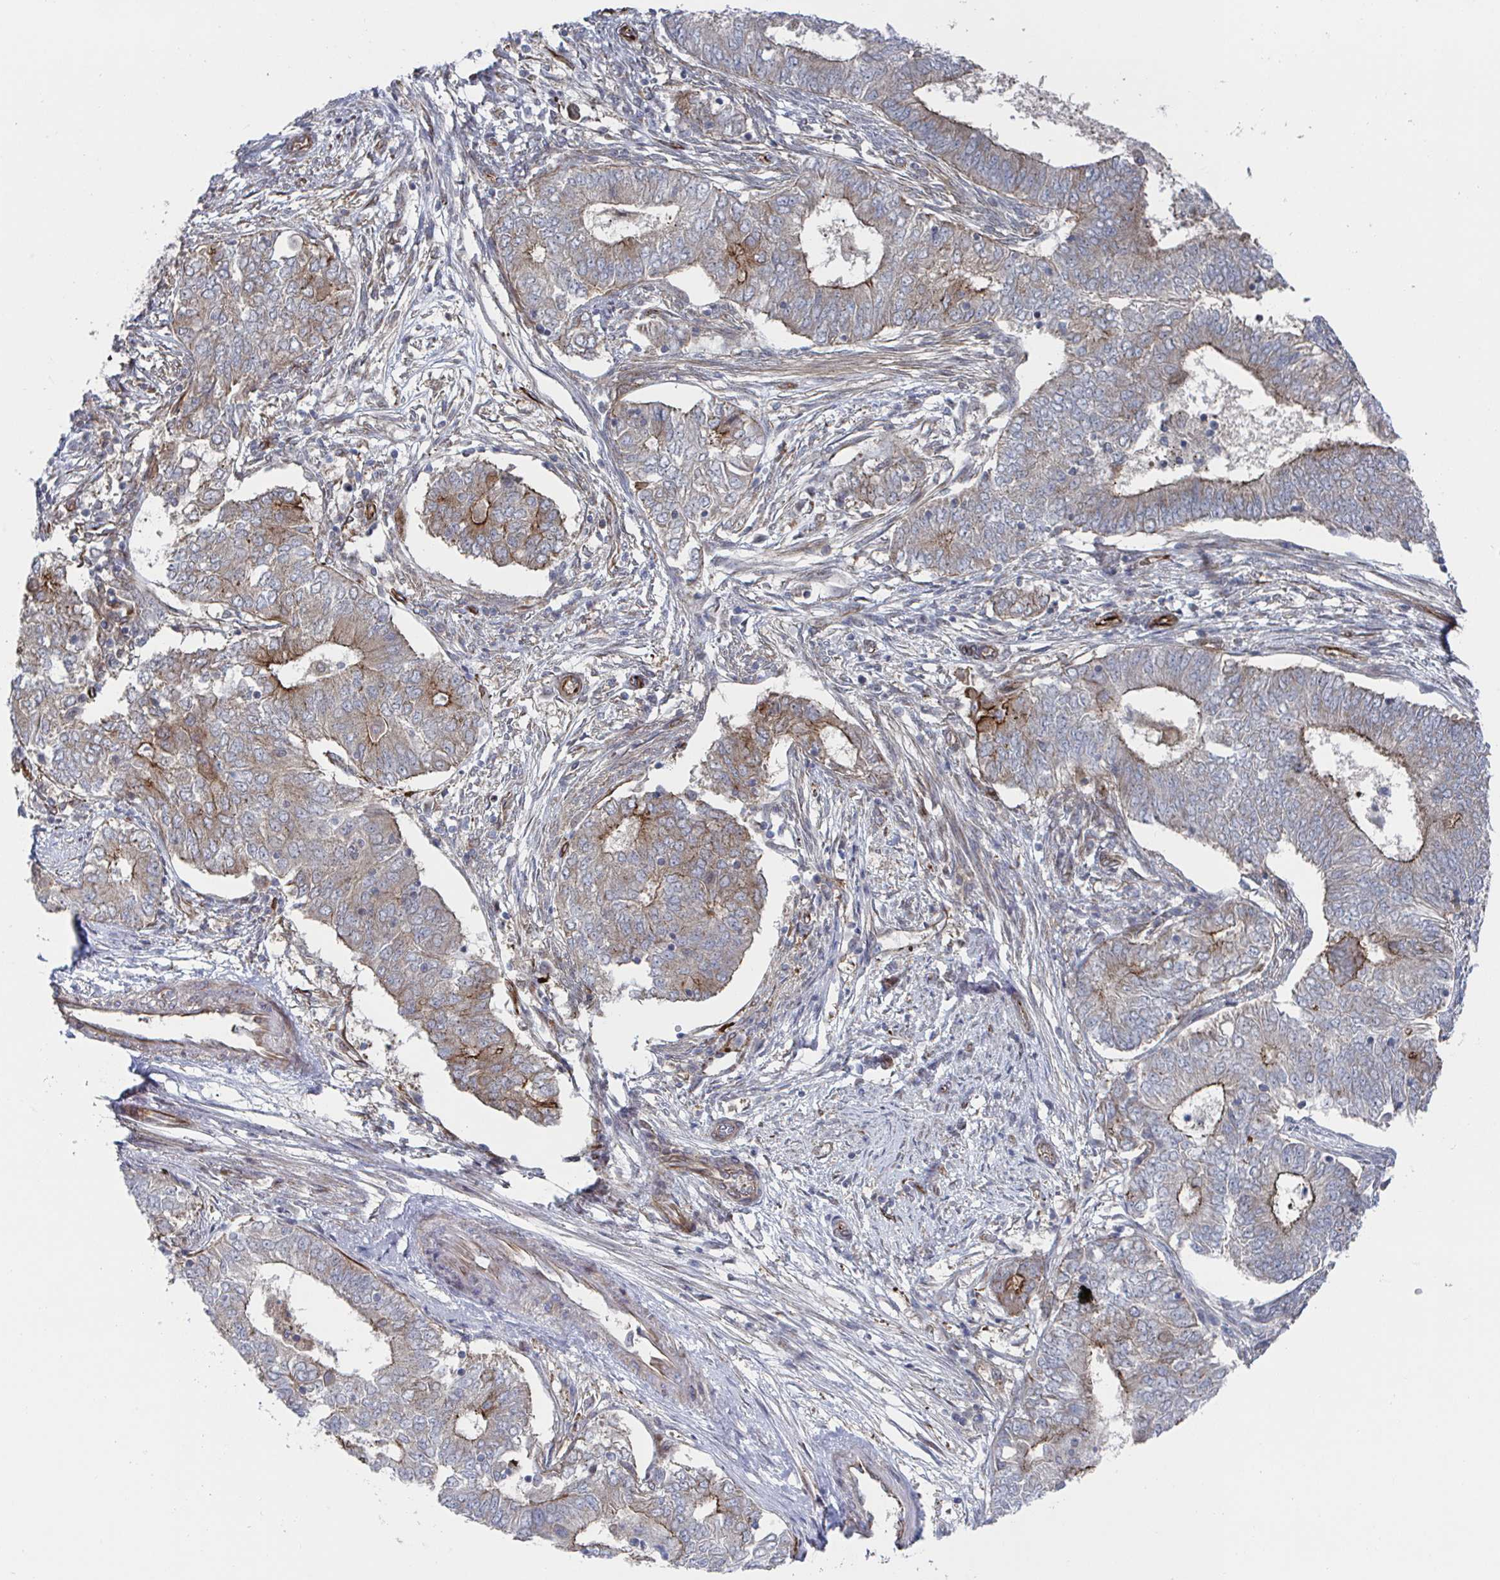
{"staining": {"intensity": "moderate", "quantity": "<25%", "location": "cytoplasmic/membranous"}, "tissue": "endometrial cancer", "cell_type": "Tumor cells", "image_type": "cancer", "snomed": [{"axis": "morphology", "description": "Adenocarcinoma, NOS"}, {"axis": "topography", "description": "Endometrium"}], "caption": "This histopathology image displays IHC staining of human endometrial adenocarcinoma, with low moderate cytoplasmic/membranous expression in approximately <25% of tumor cells.", "gene": "DVL3", "patient": {"sex": "female", "age": 62}}